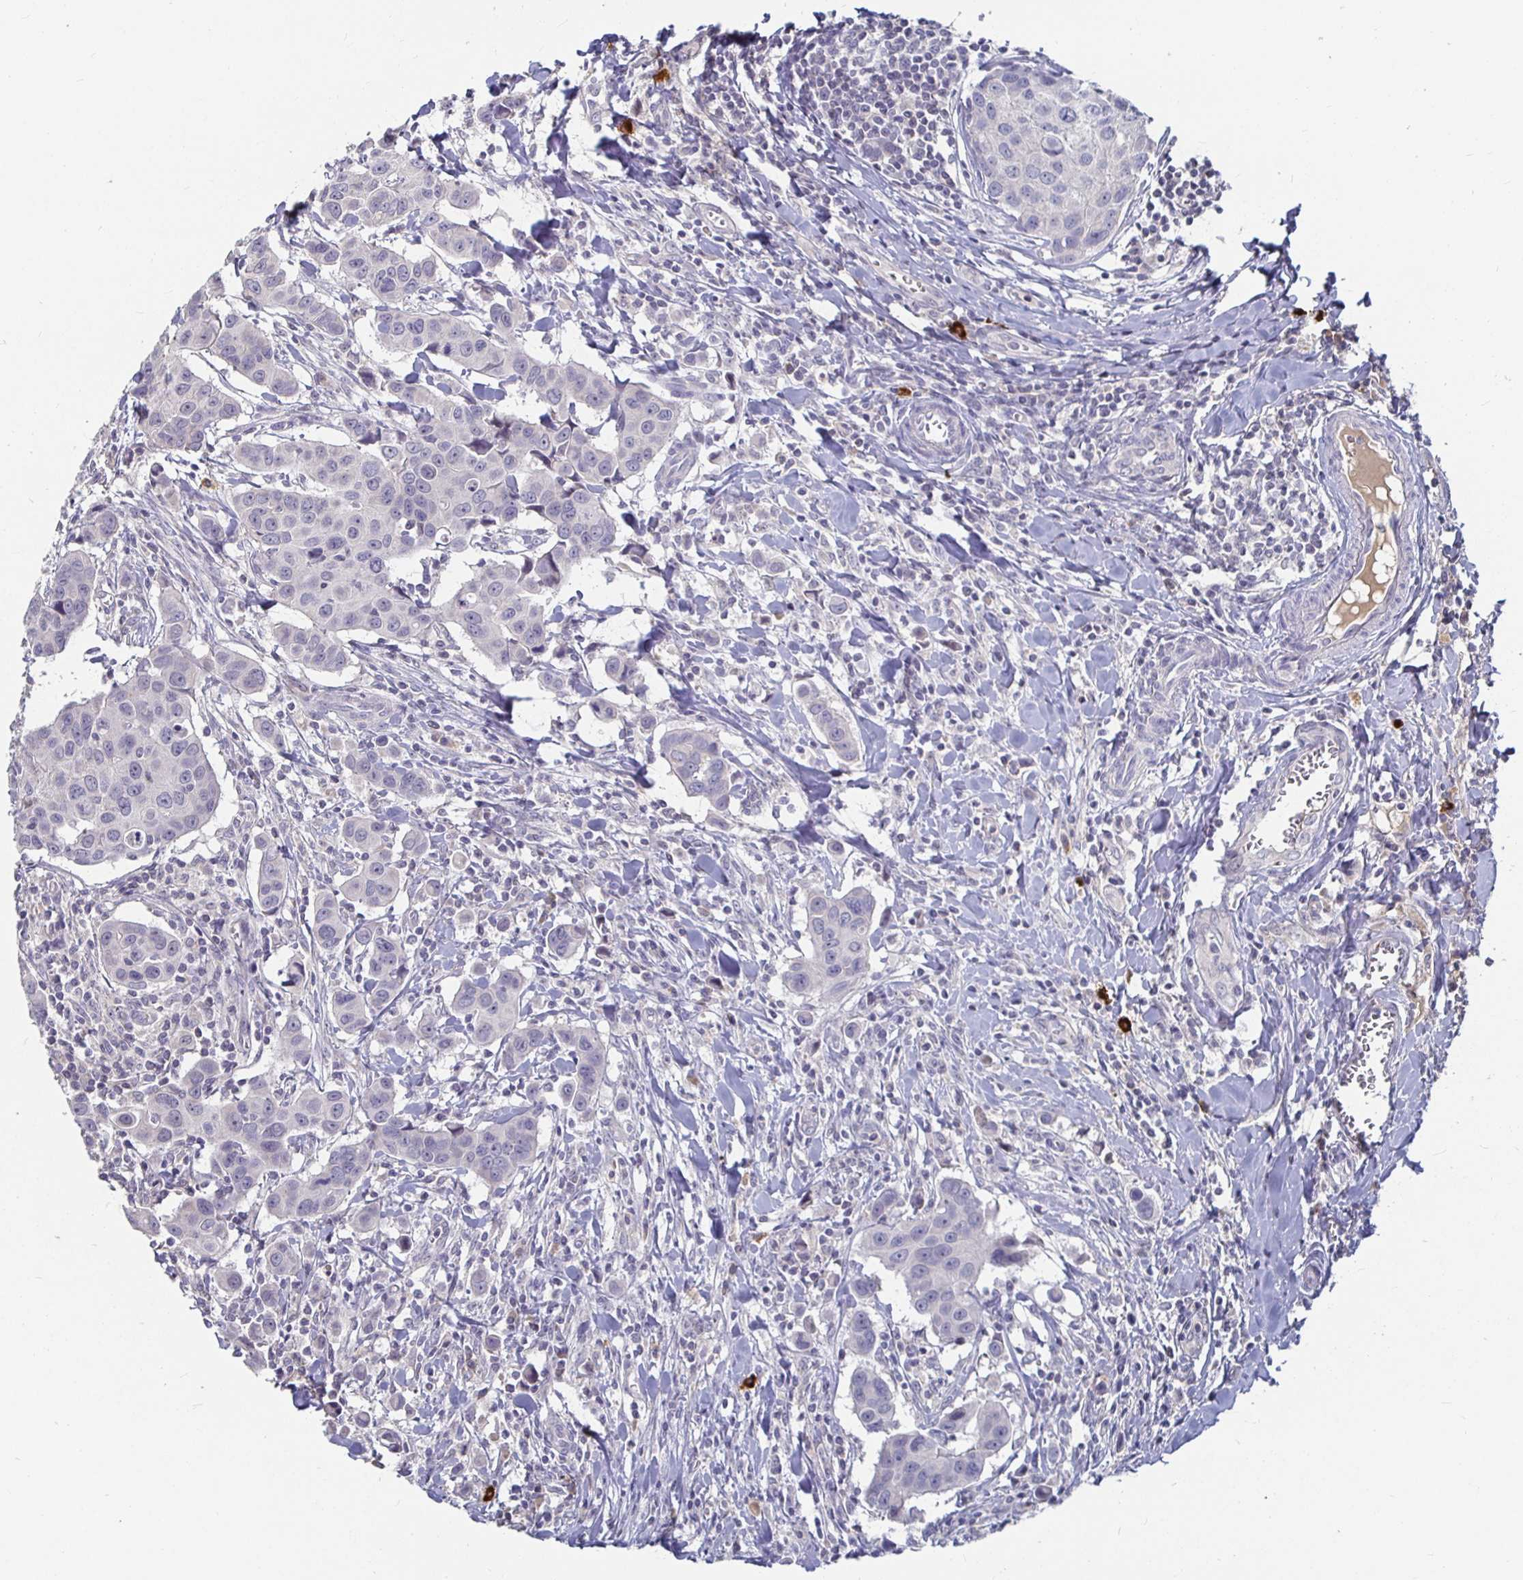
{"staining": {"intensity": "negative", "quantity": "none", "location": "none"}, "tissue": "breast cancer", "cell_type": "Tumor cells", "image_type": "cancer", "snomed": [{"axis": "morphology", "description": "Duct carcinoma"}, {"axis": "topography", "description": "Breast"}], "caption": "Immunohistochemistry (IHC) micrograph of breast intraductal carcinoma stained for a protein (brown), which demonstrates no positivity in tumor cells.", "gene": "RNF144B", "patient": {"sex": "female", "age": 24}}